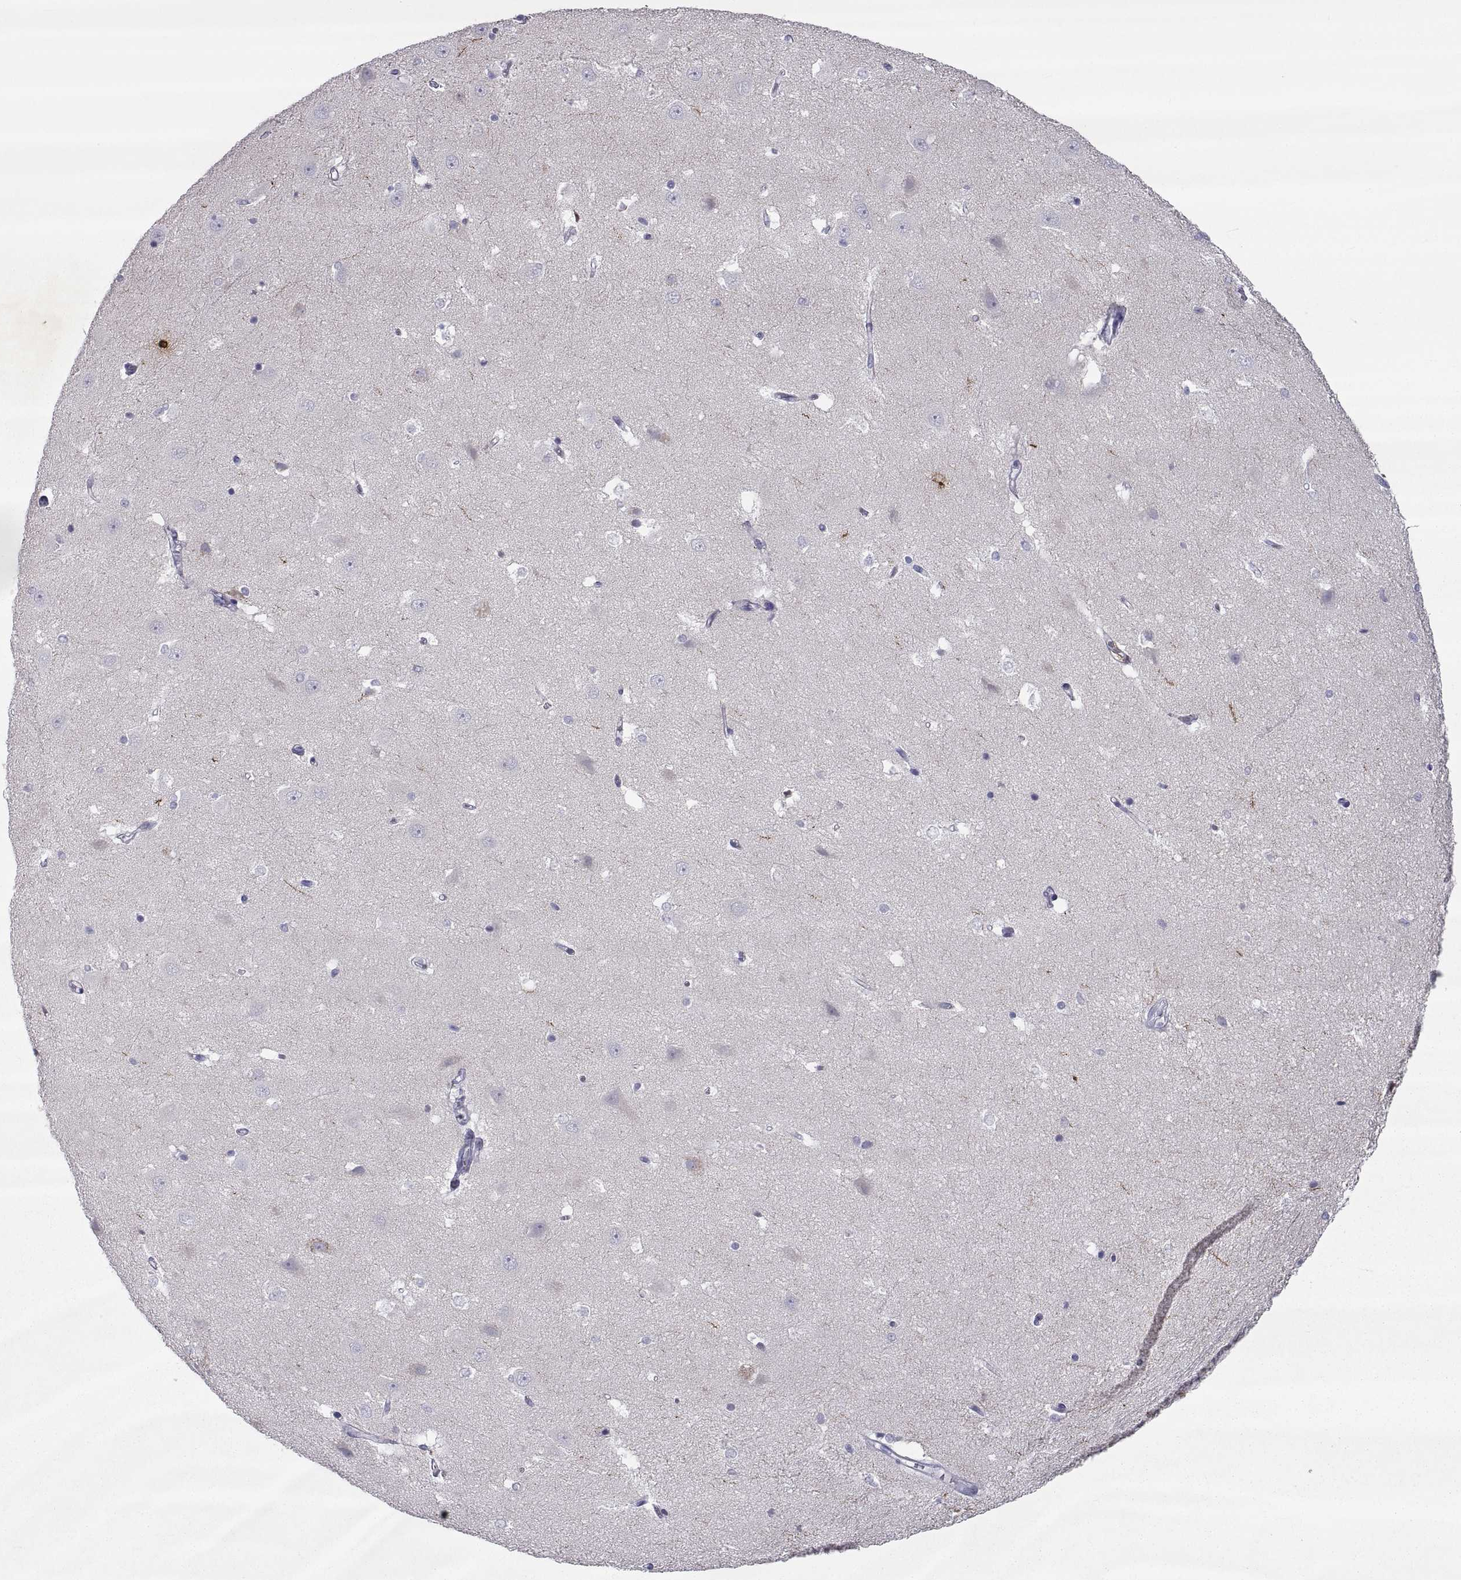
{"staining": {"intensity": "strong", "quantity": "<25%", "location": "cytoplasmic/membranous"}, "tissue": "hippocampus", "cell_type": "Glial cells", "image_type": "normal", "snomed": [{"axis": "morphology", "description": "Normal tissue, NOS"}, {"axis": "topography", "description": "Hippocampus"}], "caption": "Immunohistochemistry (IHC) micrograph of normal human hippocampus stained for a protein (brown), which shows medium levels of strong cytoplasmic/membranous staining in about <25% of glial cells.", "gene": "PCSK1N", "patient": {"sex": "male", "age": 44}}